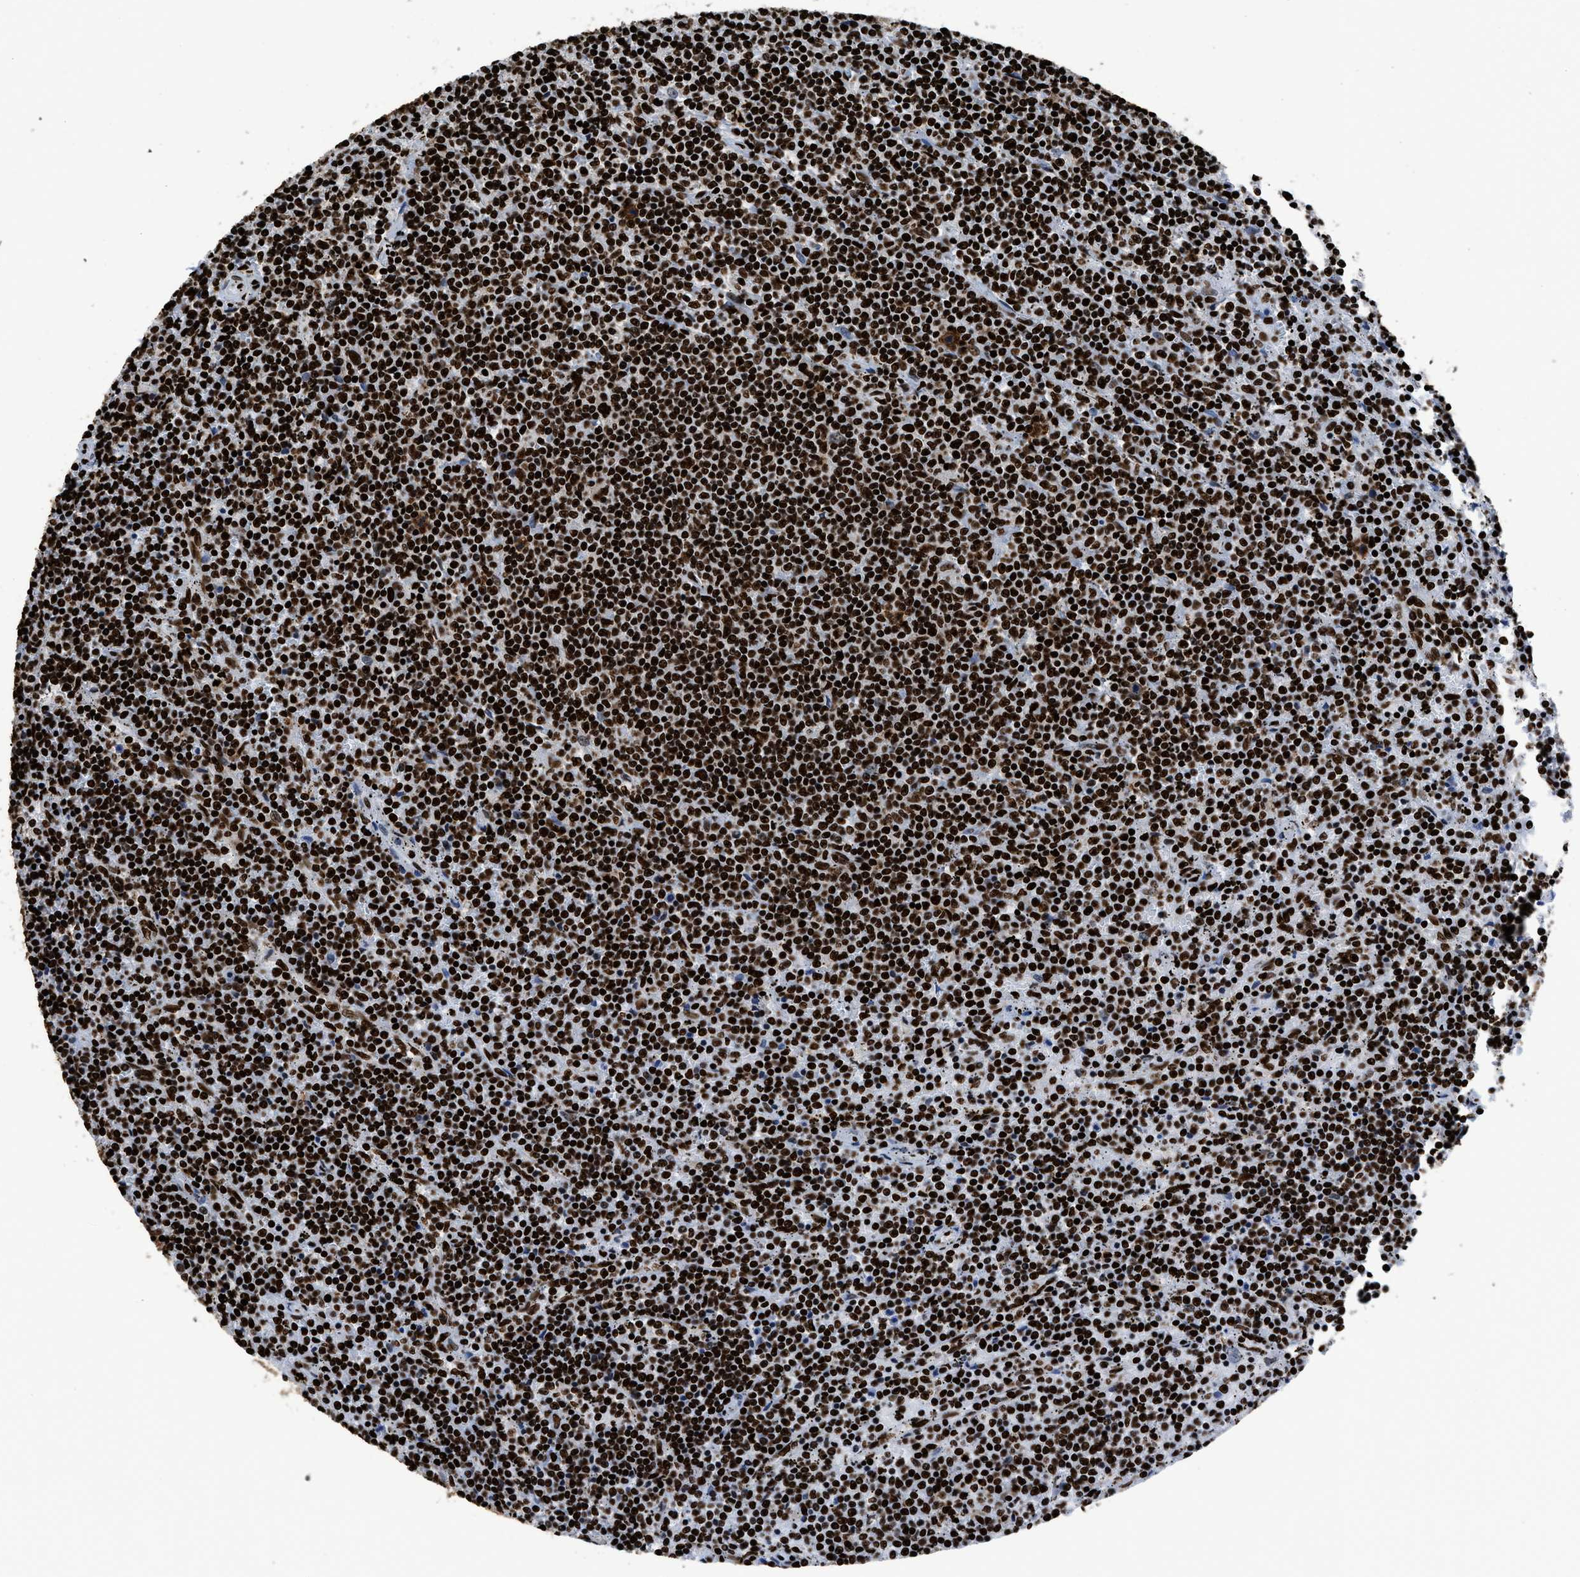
{"staining": {"intensity": "strong", "quantity": ">75%", "location": "nuclear"}, "tissue": "lymphoma", "cell_type": "Tumor cells", "image_type": "cancer", "snomed": [{"axis": "morphology", "description": "Malignant lymphoma, non-Hodgkin's type, Low grade"}, {"axis": "topography", "description": "Spleen"}], "caption": "Immunohistochemistry image of neoplastic tissue: human lymphoma stained using immunohistochemistry exhibits high levels of strong protein expression localized specifically in the nuclear of tumor cells, appearing as a nuclear brown color.", "gene": "HNRNPM", "patient": {"sex": "female", "age": 50}}